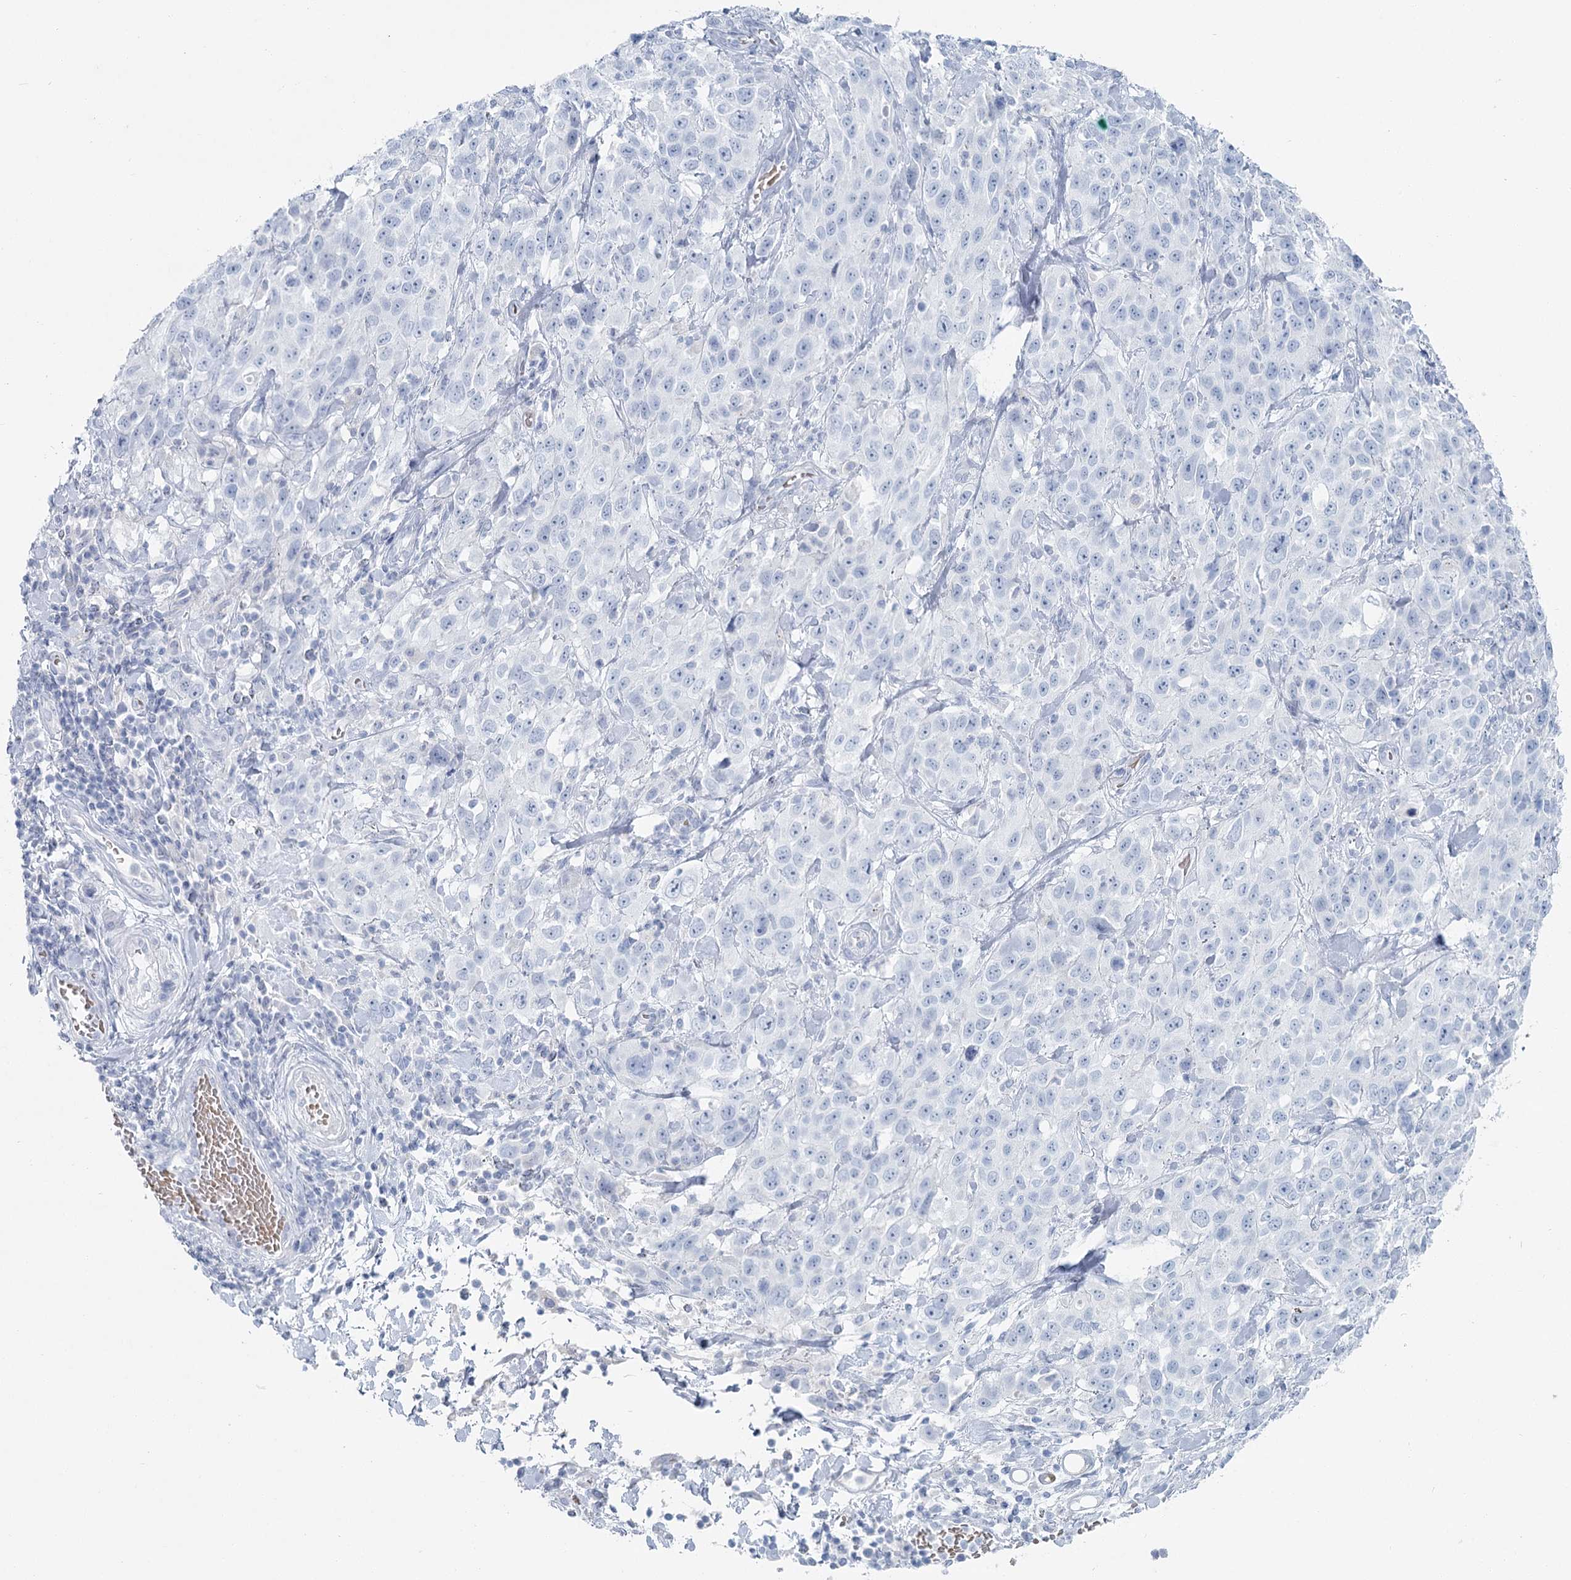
{"staining": {"intensity": "negative", "quantity": "none", "location": "none"}, "tissue": "stomach cancer", "cell_type": "Tumor cells", "image_type": "cancer", "snomed": [{"axis": "morphology", "description": "Normal tissue, NOS"}, {"axis": "morphology", "description": "Adenocarcinoma, NOS"}, {"axis": "topography", "description": "Lymph node"}, {"axis": "topography", "description": "Stomach"}], "caption": "Immunohistochemistry of human stomach cancer demonstrates no expression in tumor cells.", "gene": "IFIT5", "patient": {"sex": "male", "age": 48}}